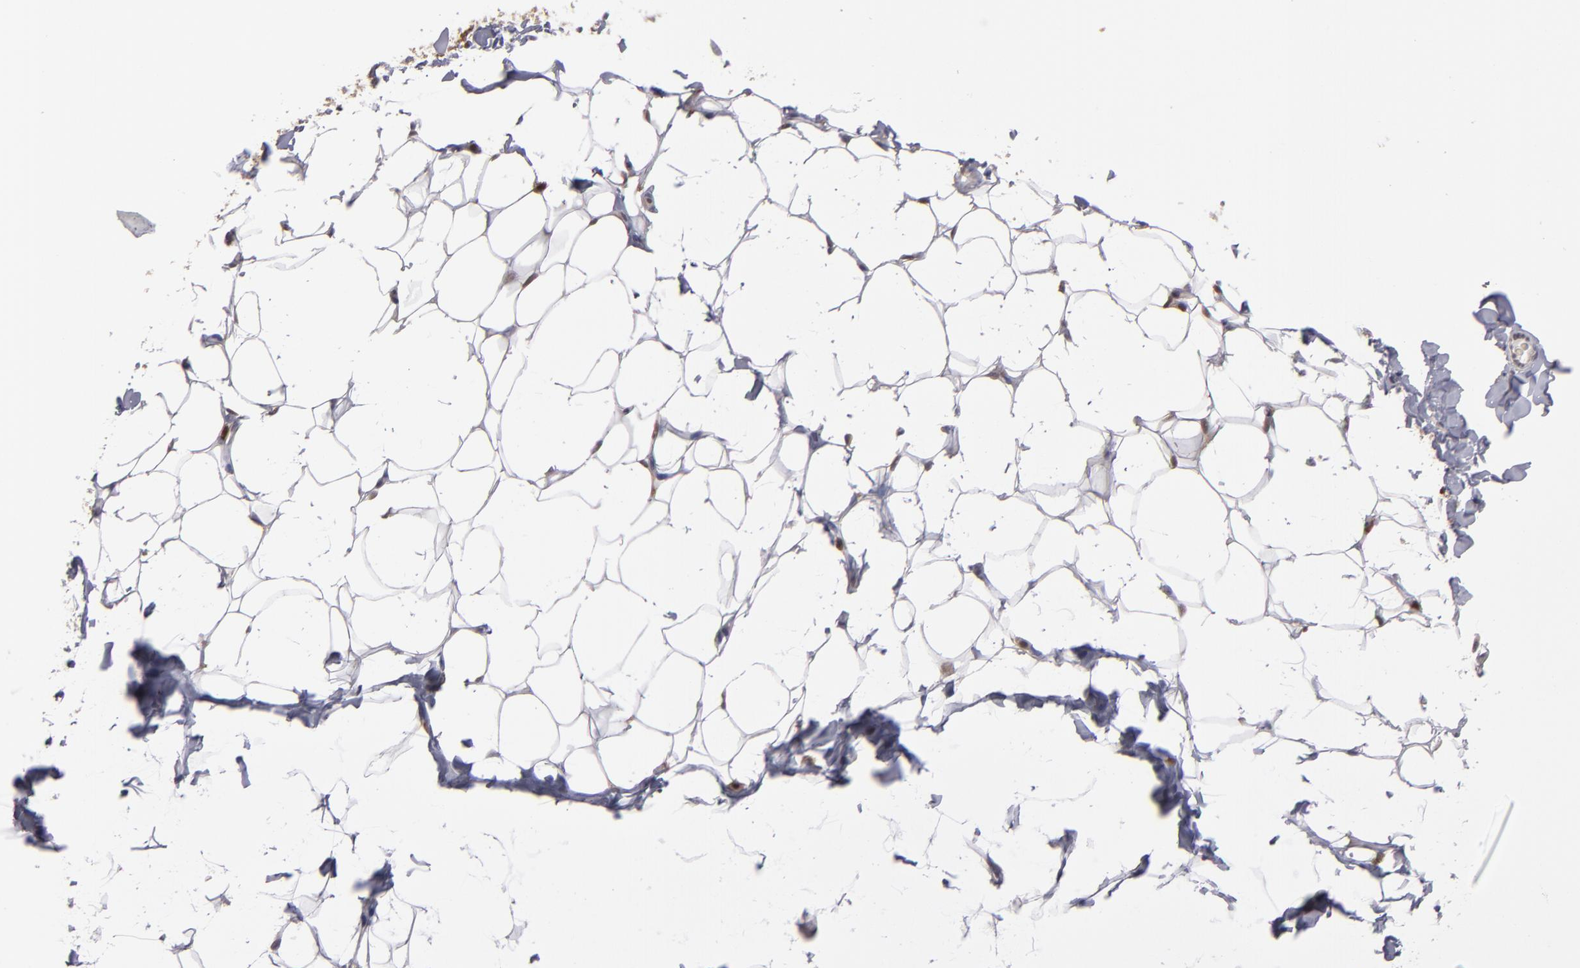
{"staining": {"intensity": "moderate", "quantity": "25%-75%", "location": "nuclear"}, "tissue": "adipose tissue", "cell_type": "Adipocytes", "image_type": "normal", "snomed": [{"axis": "morphology", "description": "Normal tissue, NOS"}, {"axis": "topography", "description": "Soft tissue"}], "caption": "Immunohistochemistry (IHC) photomicrograph of normal adipose tissue stained for a protein (brown), which reveals medium levels of moderate nuclear expression in about 25%-75% of adipocytes.", "gene": "GRB2", "patient": {"sex": "male", "age": 26}}